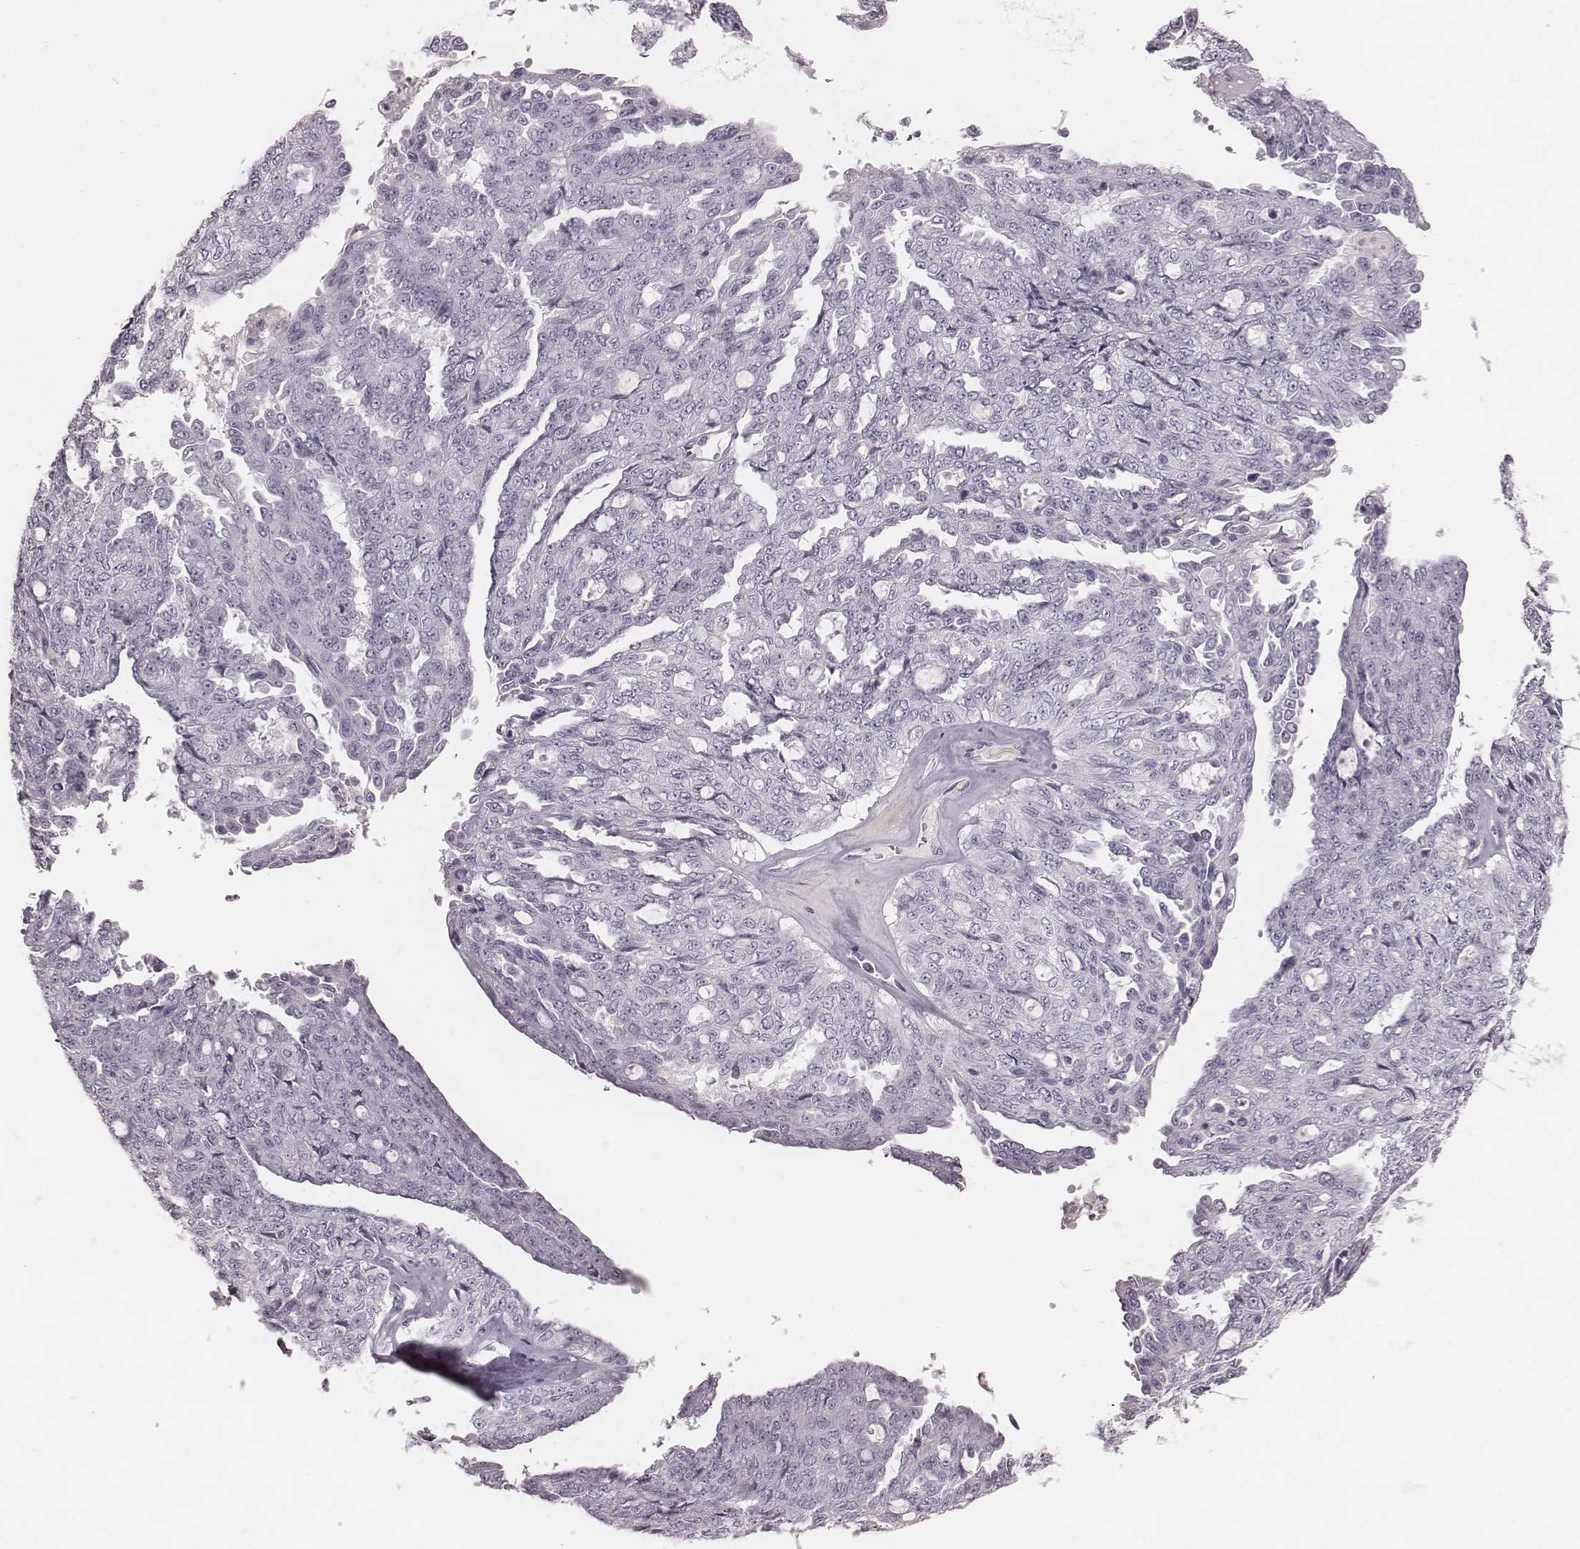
{"staining": {"intensity": "negative", "quantity": "none", "location": "none"}, "tissue": "ovarian cancer", "cell_type": "Tumor cells", "image_type": "cancer", "snomed": [{"axis": "morphology", "description": "Cystadenocarcinoma, serous, NOS"}, {"axis": "topography", "description": "Ovary"}], "caption": "IHC of ovarian serous cystadenocarcinoma exhibits no staining in tumor cells.", "gene": "PDCD1", "patient": {"sex": "female", "age": 71}}